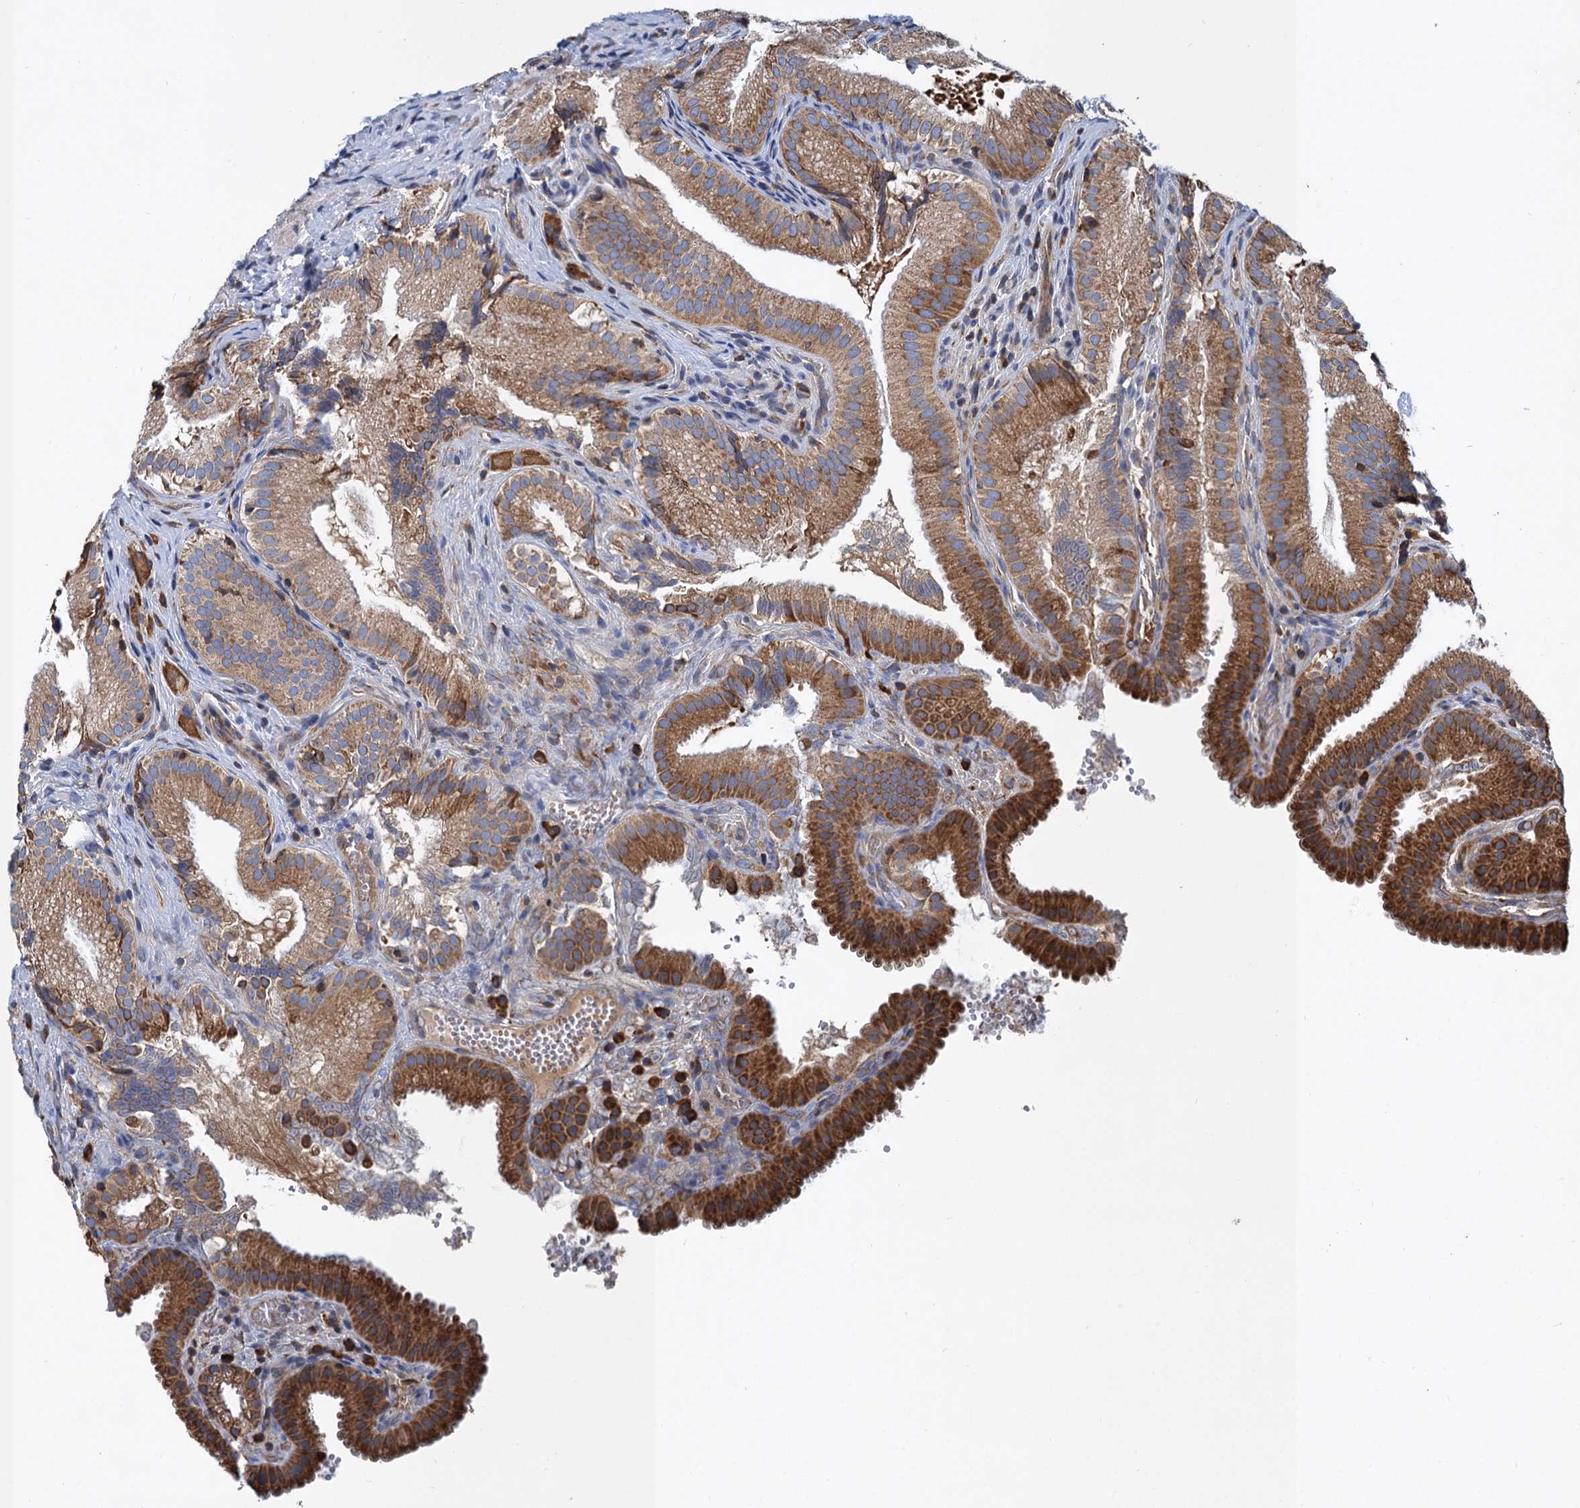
{"staining": {"intensity": "strong", "quantity": ">75%", "location": "cytoplasmic/membranous"}, "tissue": "gallbladder", "cell_type": "Glandular cells", "image_type": "normal", "snomed": [{"axis": "morphology", "description": "Normal tissue, NOS"}, {"axis": "topography", "description": "Gallbladder"}], "caption": "A brown stain shows strong cytoplasmic/membranous expression of a protein in glandular cells of benign human gallbladder.", "gene": "LINS1", "patient": {"sex": "female", "age": 30}}